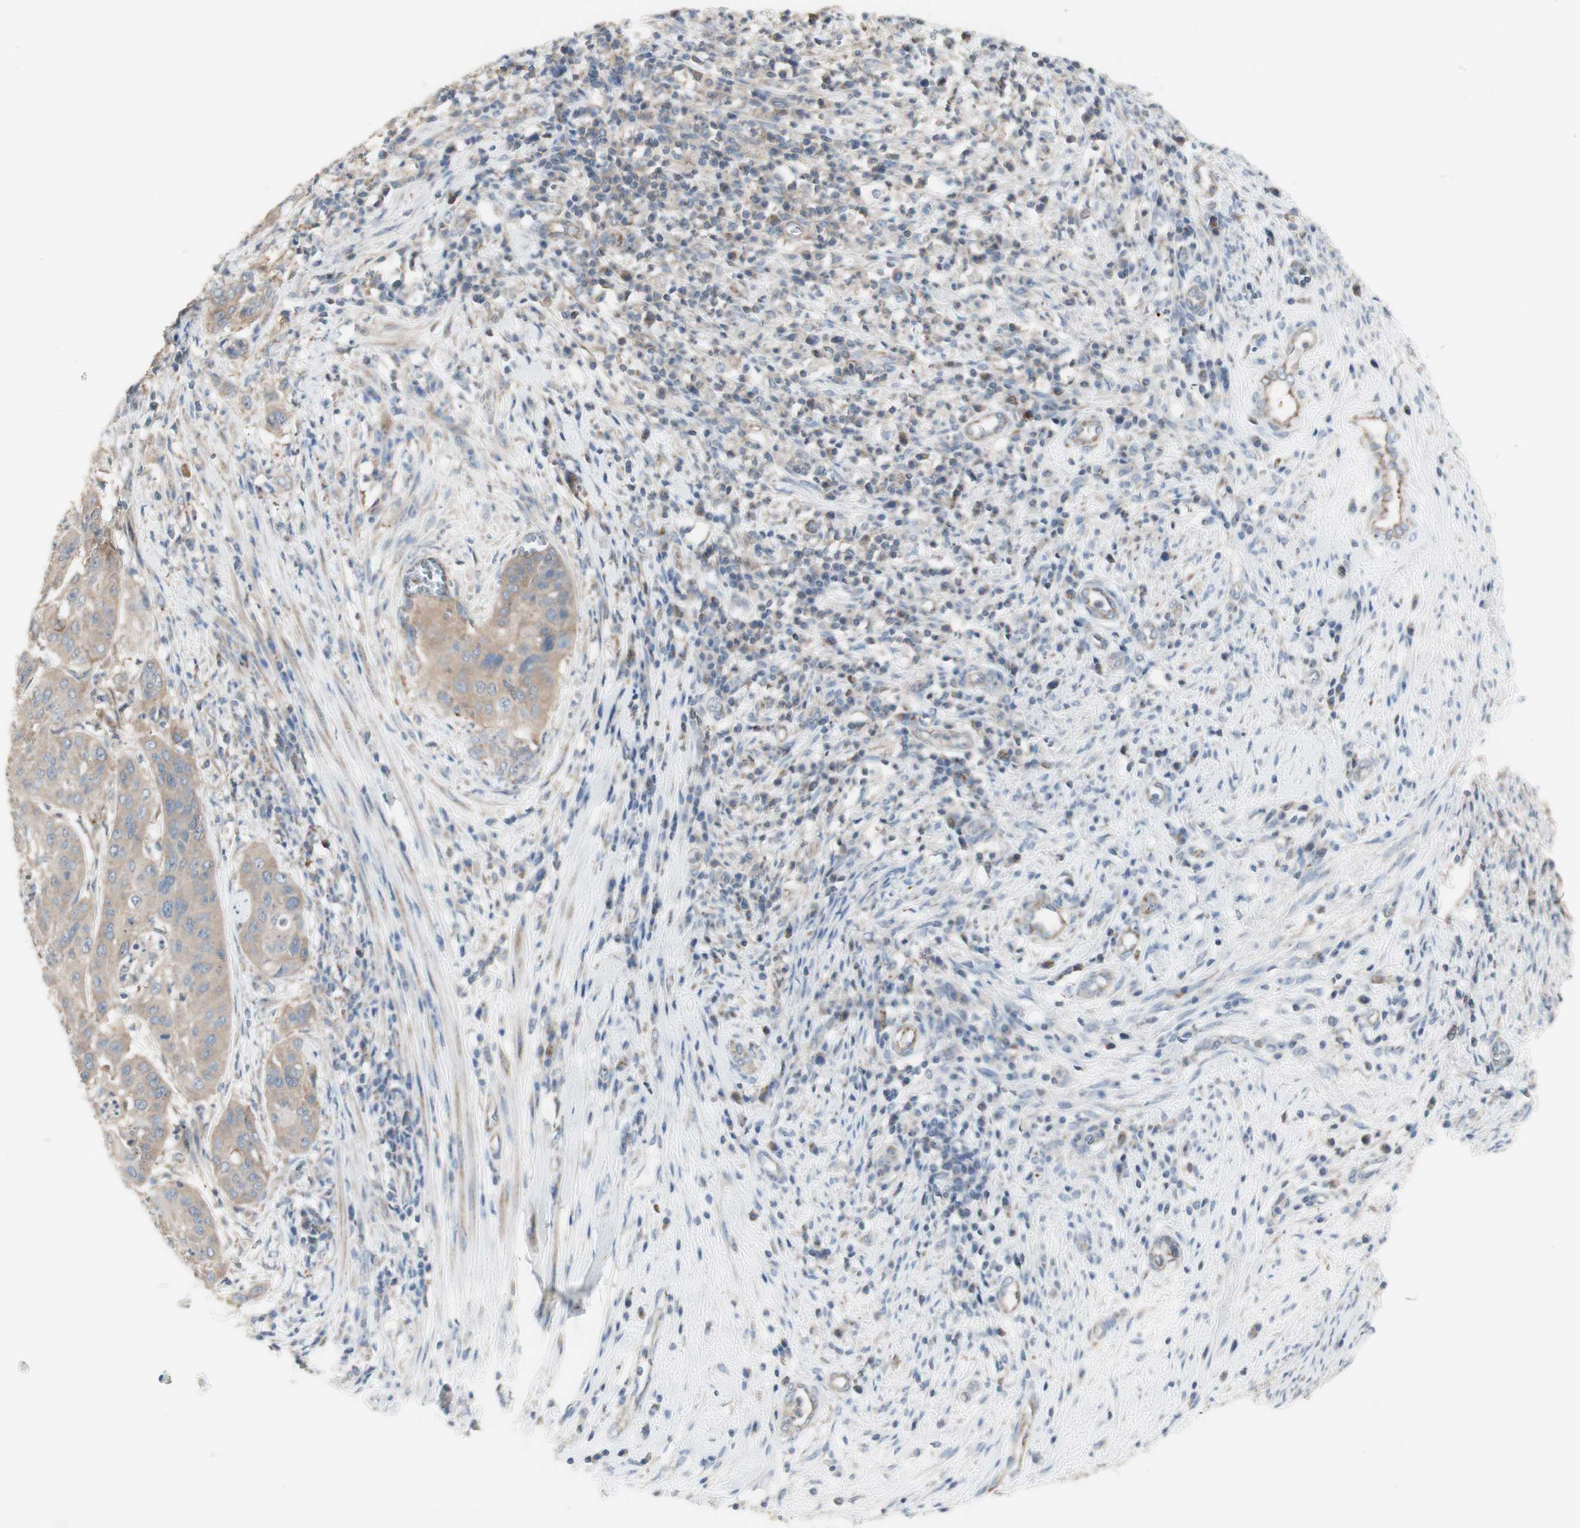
{"staining": {"intensity": "weak", "quantity": ">75%", "location": "cytoplasmic/membranous"}, "tissue": "cervical cancer", "cell_type": "Tumor cells", "image_type": "cancer", "snomed": [{"axis": "morphology", "description": "Normal tissue, NOS"}, {"axis": "morphology", "description": "Squamous cell carcinoma, NOS"}, {"axis": "topography", "description": "Cervix"}], "caption": "Immunohistochemistry staining of cervical cancer (squamous cell carcinoma), which exhibits low levels of weak cytoplasmic/membranous positivity in approximately >75% of tumor cells indicating weak cytoplasmic/membranous protein staining. The staining was performed using DAB (3,3'-diaminobenzidine) (brown) for protein detection and nuclei were counterstained in hematoxylin (blue).", "gene": "C3orf52", "patient": {"sex": "female", "age": 39}}